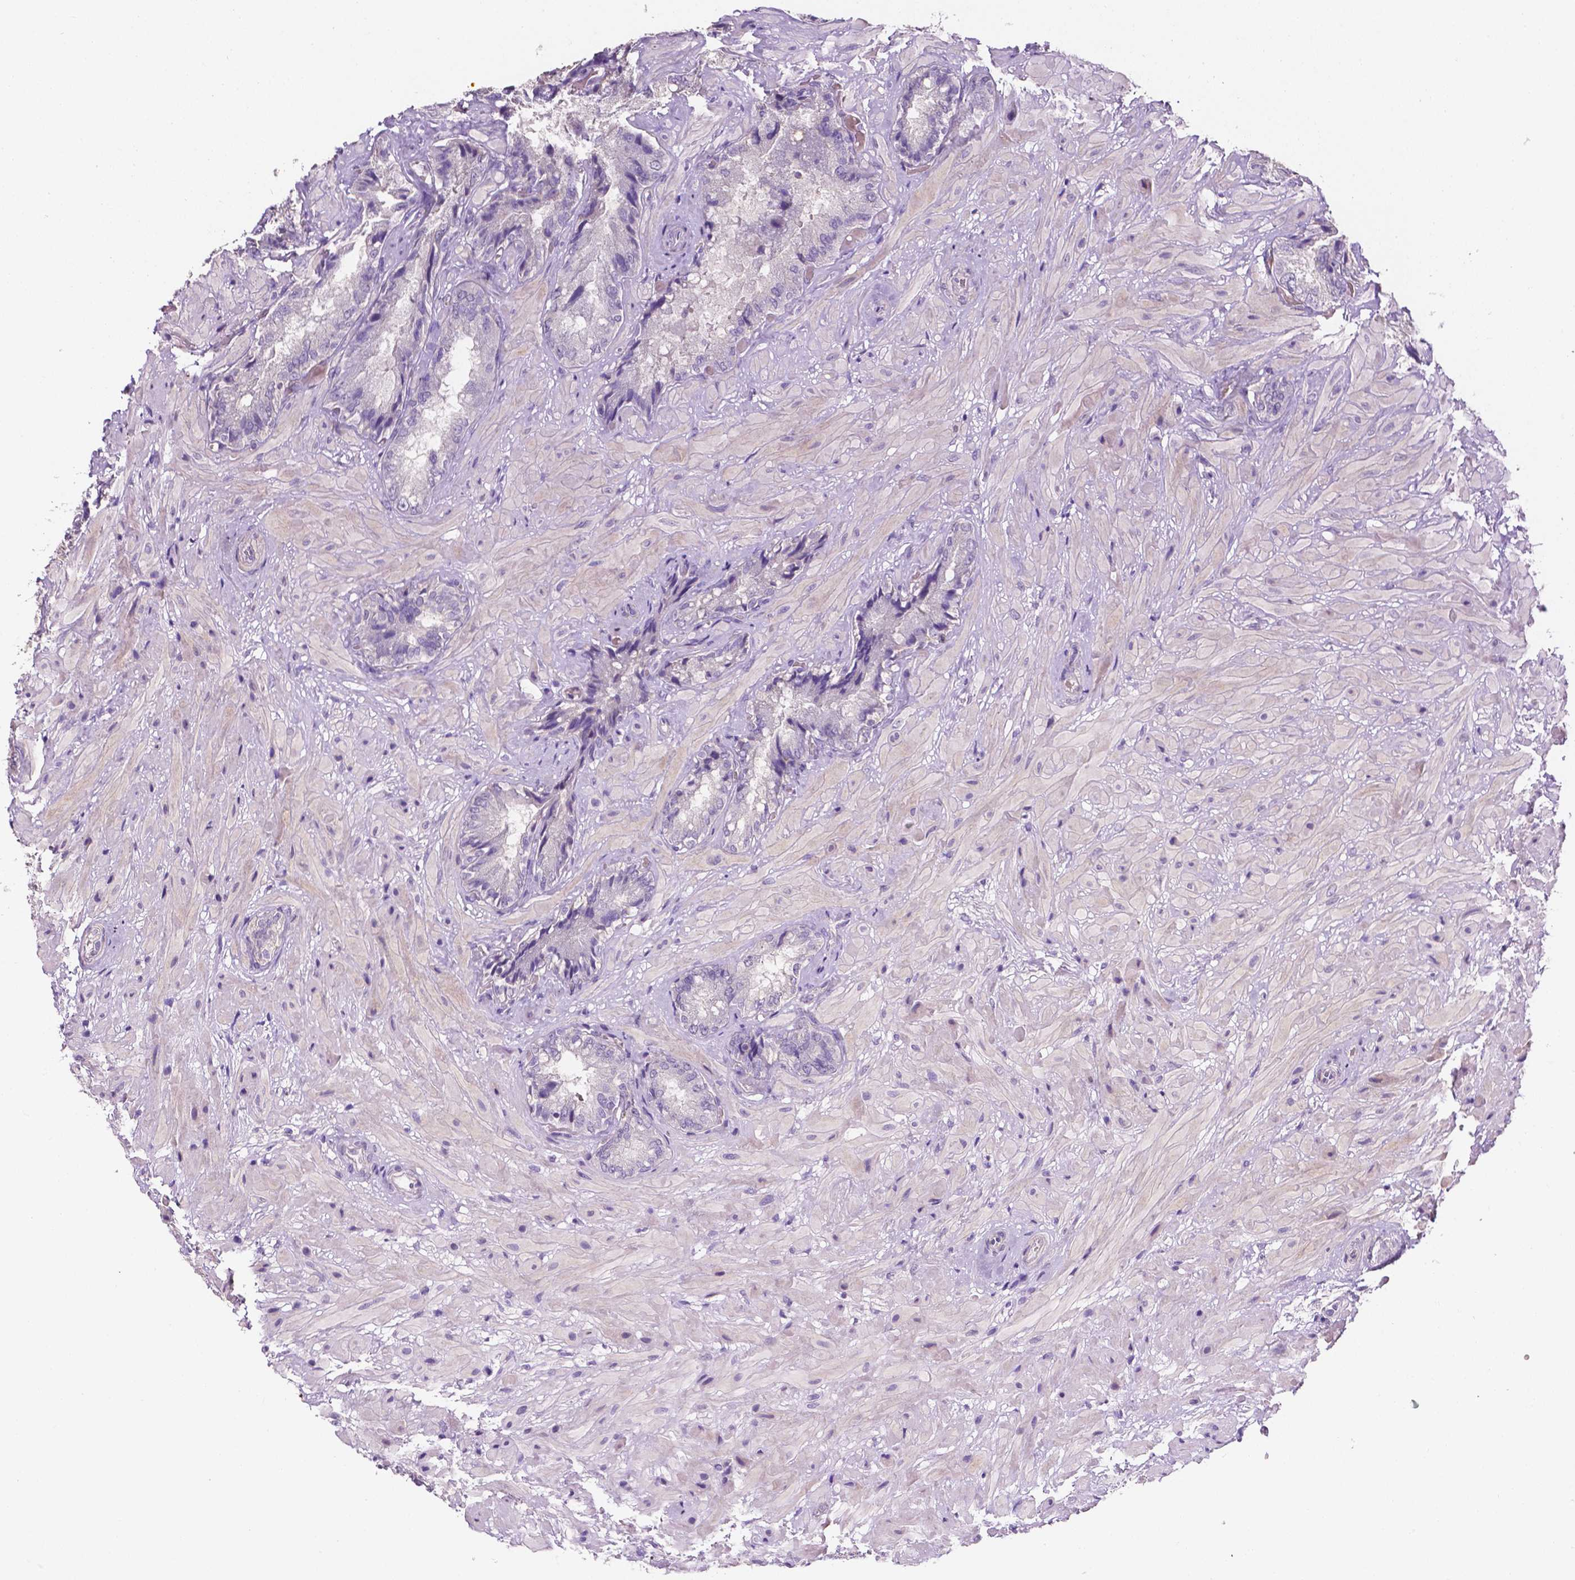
{"staining": {"intensity": "negative", "quantity": "none", "location": "none"}, "tissue": "seminal vesicle", "cell_type": "Glandular cells", "image_type": "normal", "snomed": [{"axis": "morphology", "description": "Normal tissue, NOS"}, {"axis": "topography", "description": "Seminal veicle"}], "caption": "Glandular cells are negative for brown protein staining in benign seminal vesicle. The staining is performed using DAB (3,3'-diaminobenzidine) brown chromogen with nuclei counter-stained in using hematoxylin.", "gene": "EGFR", "patient": {"sex": "male", "age": 57}}